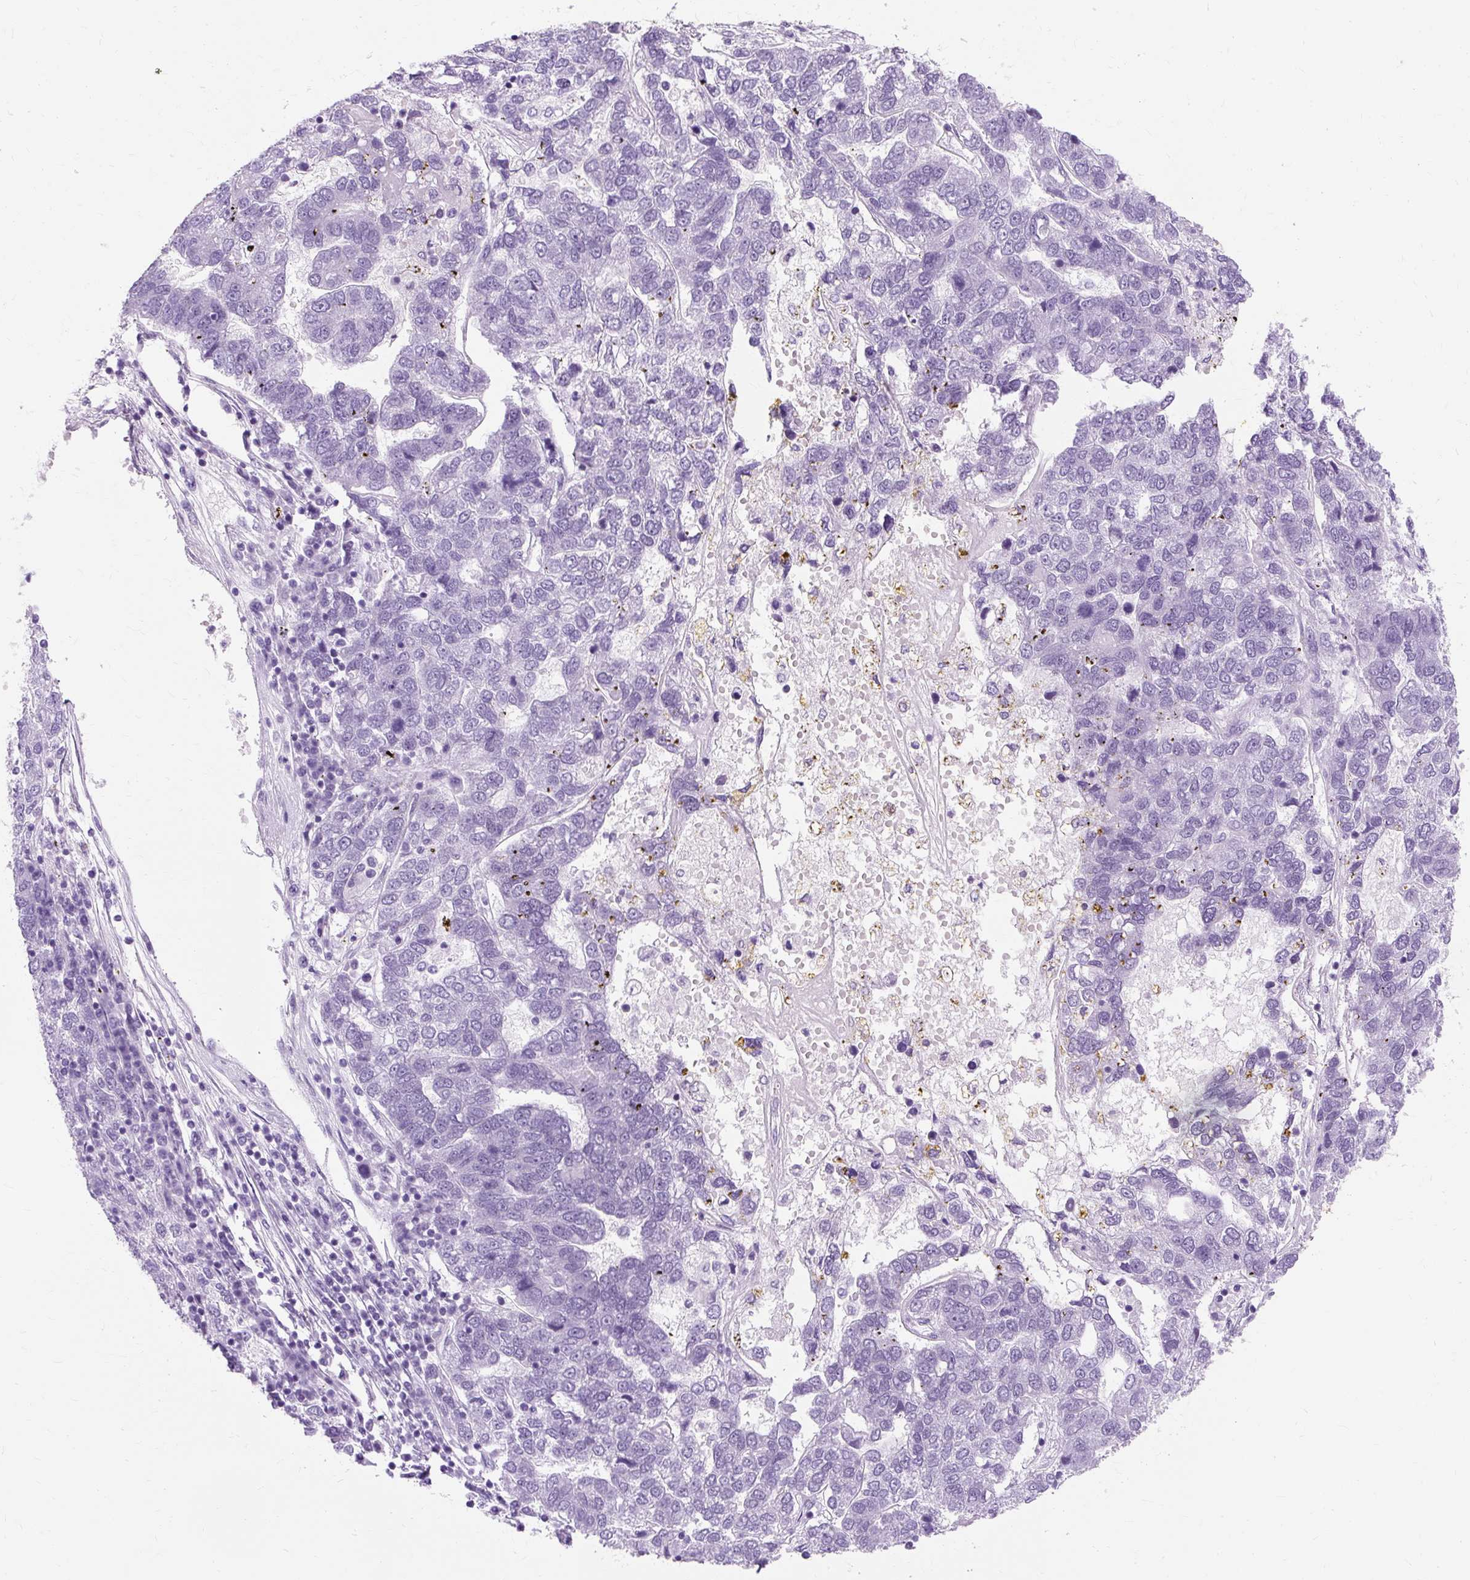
{"staining": {"intensity": "negative", "quantity": "none", "location": "none"}, "tissue": "pancreatic cancer", "cell_type": "Tumor cells", "image_type": "cancer", "snomed": [{"axis": "morphology", "description": "Adenocarcinoma, NOS"}, {"axis": "topography", "description": "Pancreas"}], "caption": "IHC image of human pancreatic cancer (adenocarcinoma) stained for a protein (brown), which demonstrates no positivity in tumor cells.", "gene": "TMEM89", "patient": {"sex": "female", "age": 61}}